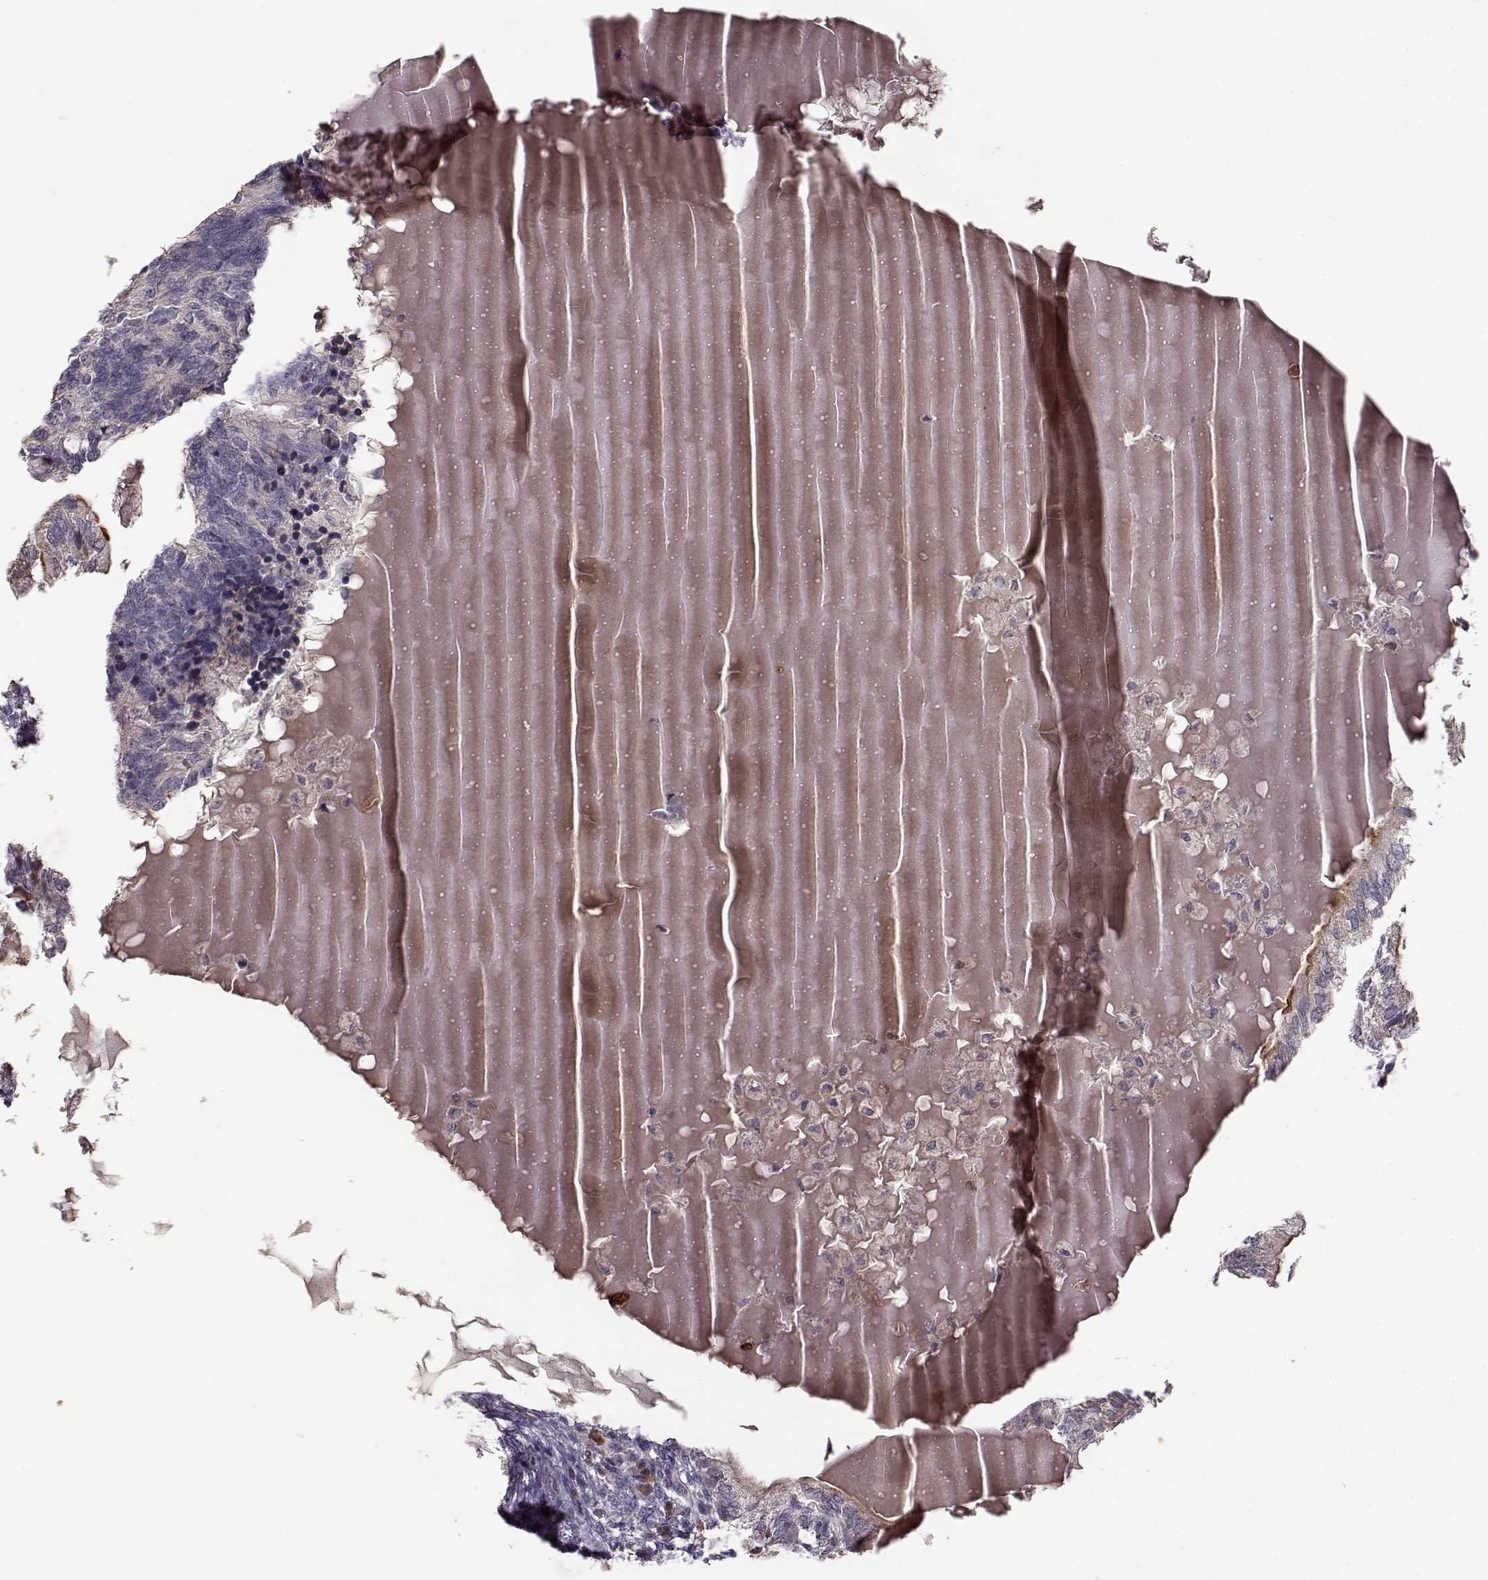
{"staining": {"intensity": "negative", "quantity": "none", "location": "none"}, "tissue": "testis cancer", "cell_type": "Tumor cells", "image_type": "cancer", "snomed": [{"axis": "morphology", "description": "Seminoma, NOS"}, {"axis": "morphology", "description": "Carcinoma, Embryonal, NOS"}, {"axis": "topography", "description": "Testis"}], "caption": "Immunohistochemistry photomicrograph of neoplastic tissue: human embryonal carcinoma (testis) stained with DAB reveals no significant protein expression in tumor cells.", "gene": "ENTPD8", "patient": {"sex": "male", "age": 41}}